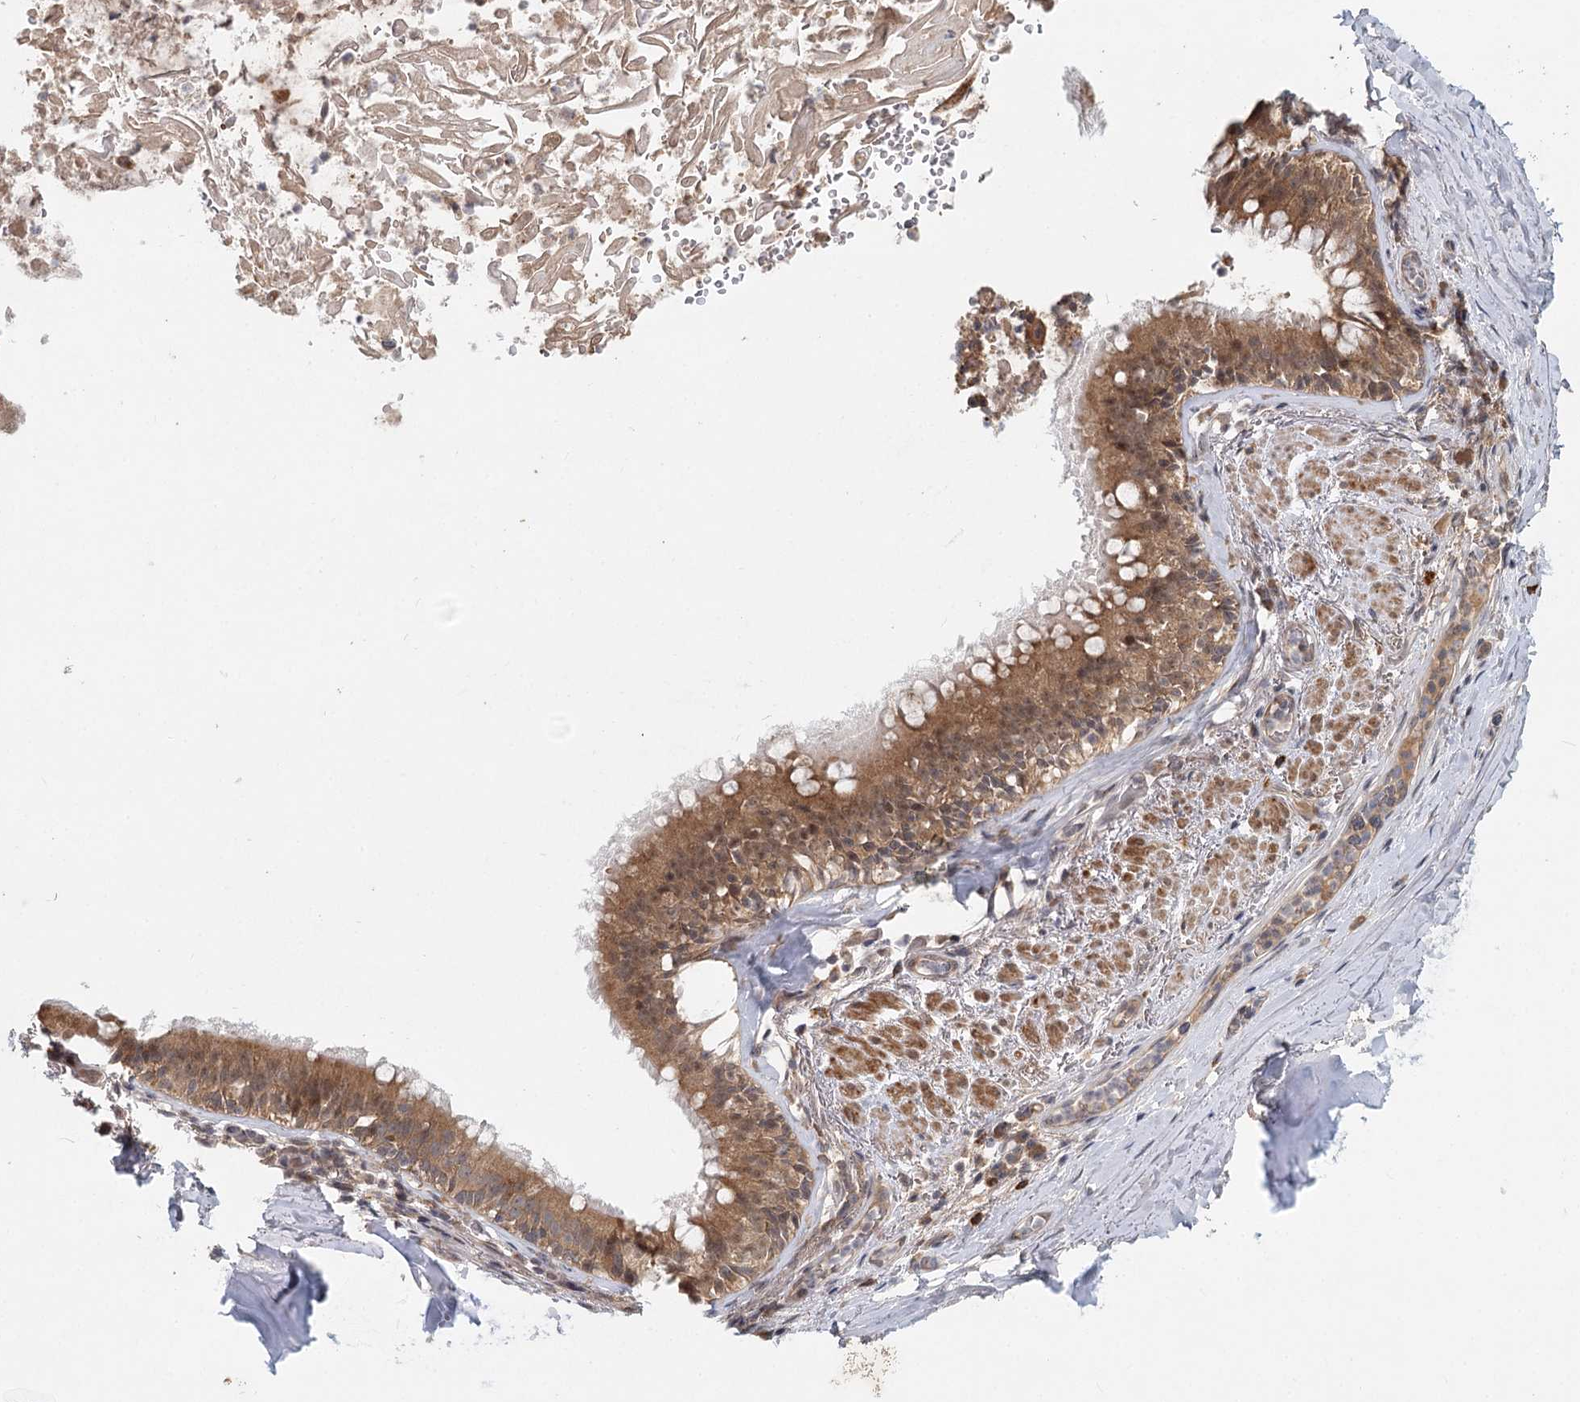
{"staining": {"intensity": "negative", "quantity": "none", "location": "none"}, "tissue": "adipose tissue", "cell_type": "Adipocytes", "image_type": "normal", "snomed": [{"axis": "morphology", "description": "Normal tissue, NOS"}, {"axis": "topography", "description": "Lymph node"}, {"axis": "topography", "description": "Cartilage tissue"}, {"axis": "topography", "description": "Bronchus"}], "caption": "Unremarkable adipose tissue was stained to show a protein in brown. There is no significant staining in adipocytes. (Stains: DAB immunohistochemistry with hematoxylin counter stain, Microscopy: brightfield microscopy at high magnification).", "gene": "AP3B1", "patient": {"sex": "male", "age": 63}}